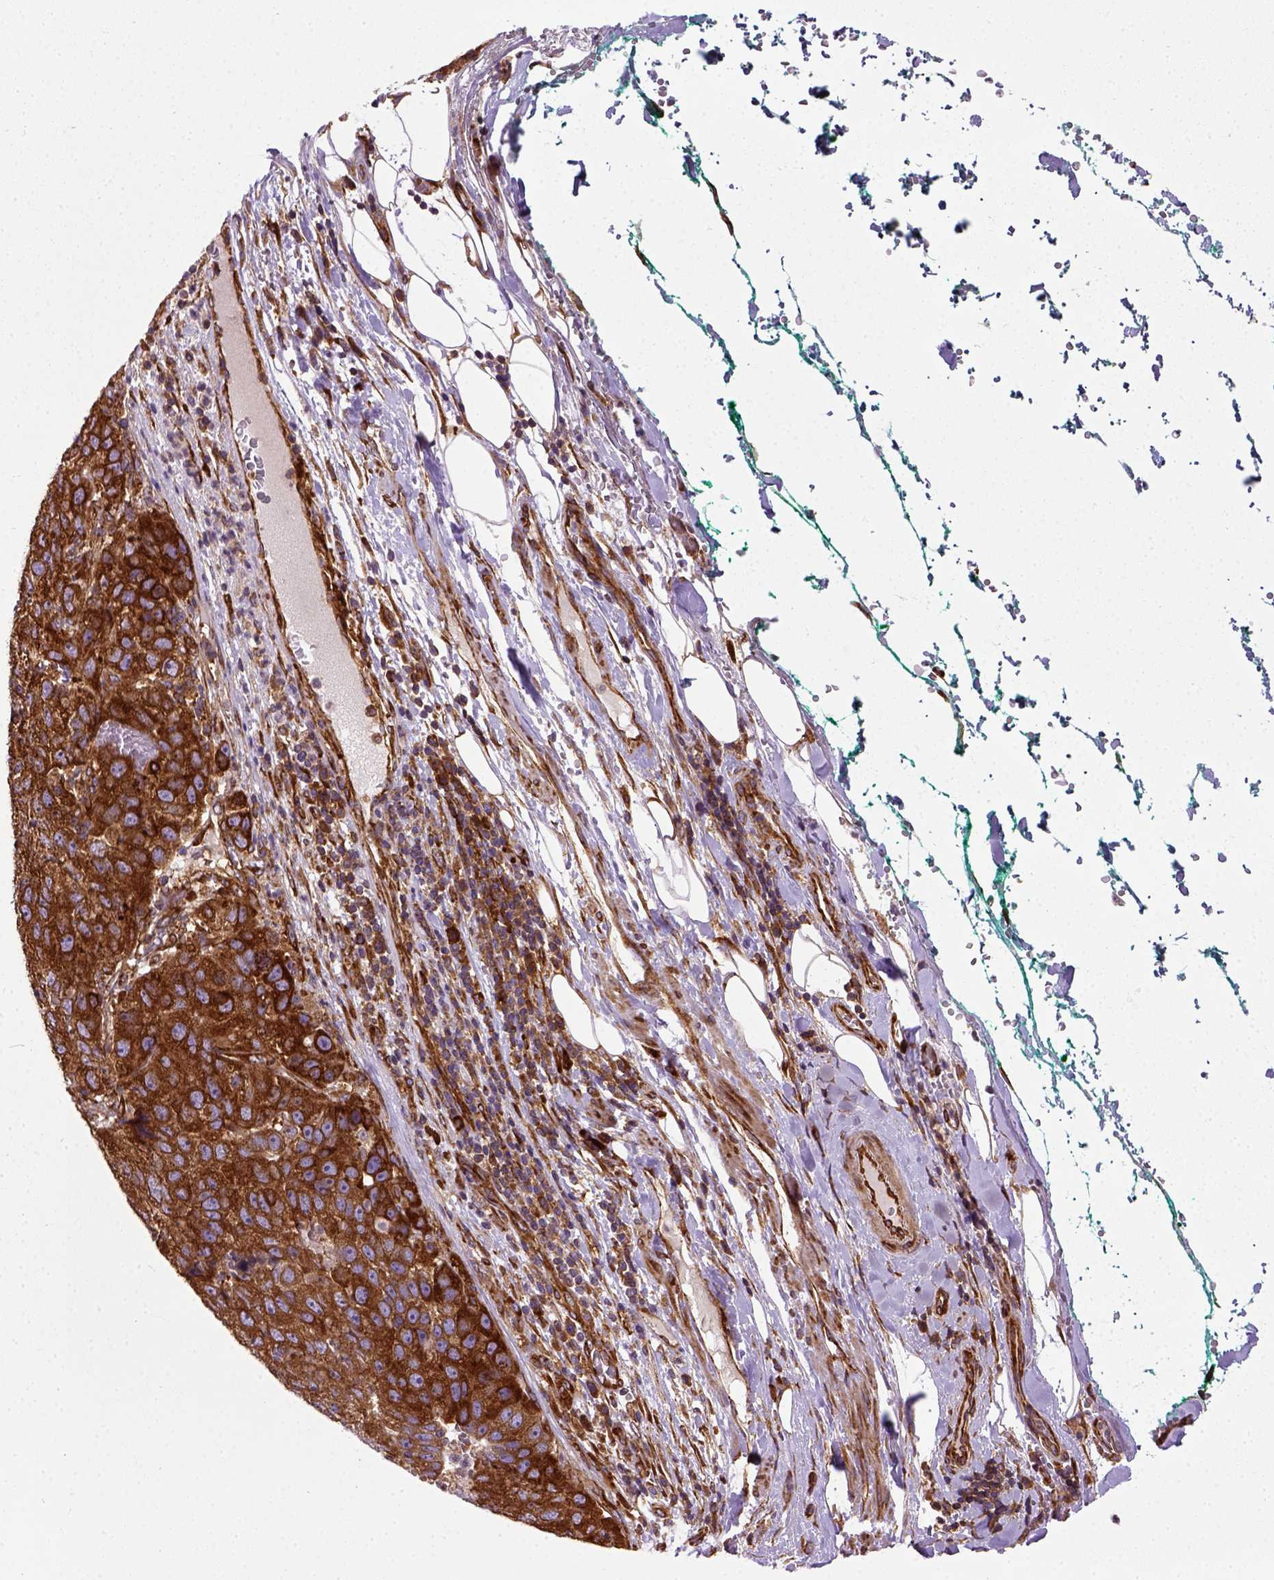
{"staining": {"intensity": "strong", "quantity": ">75%", "location": "cytoplasmic/membranous"}, "tissue": "pancreatic cancer", "cell_type": "Tumor cells", "image_type": "cancer", "snomed": [{"axis": "morphology", "description": "Adenocarcinoma, NOS"}, {"axis": "topography", "description": "Pancreas"}], "caption": "Pancreatic cancer (adenocarcinoma) stained with a brown dye shows strong cytoplasmic/membranous positive expression in about >75% of tumor cells.", "gene": "CAPRIN1", "patient": {"sex": "female", "age": 61}}